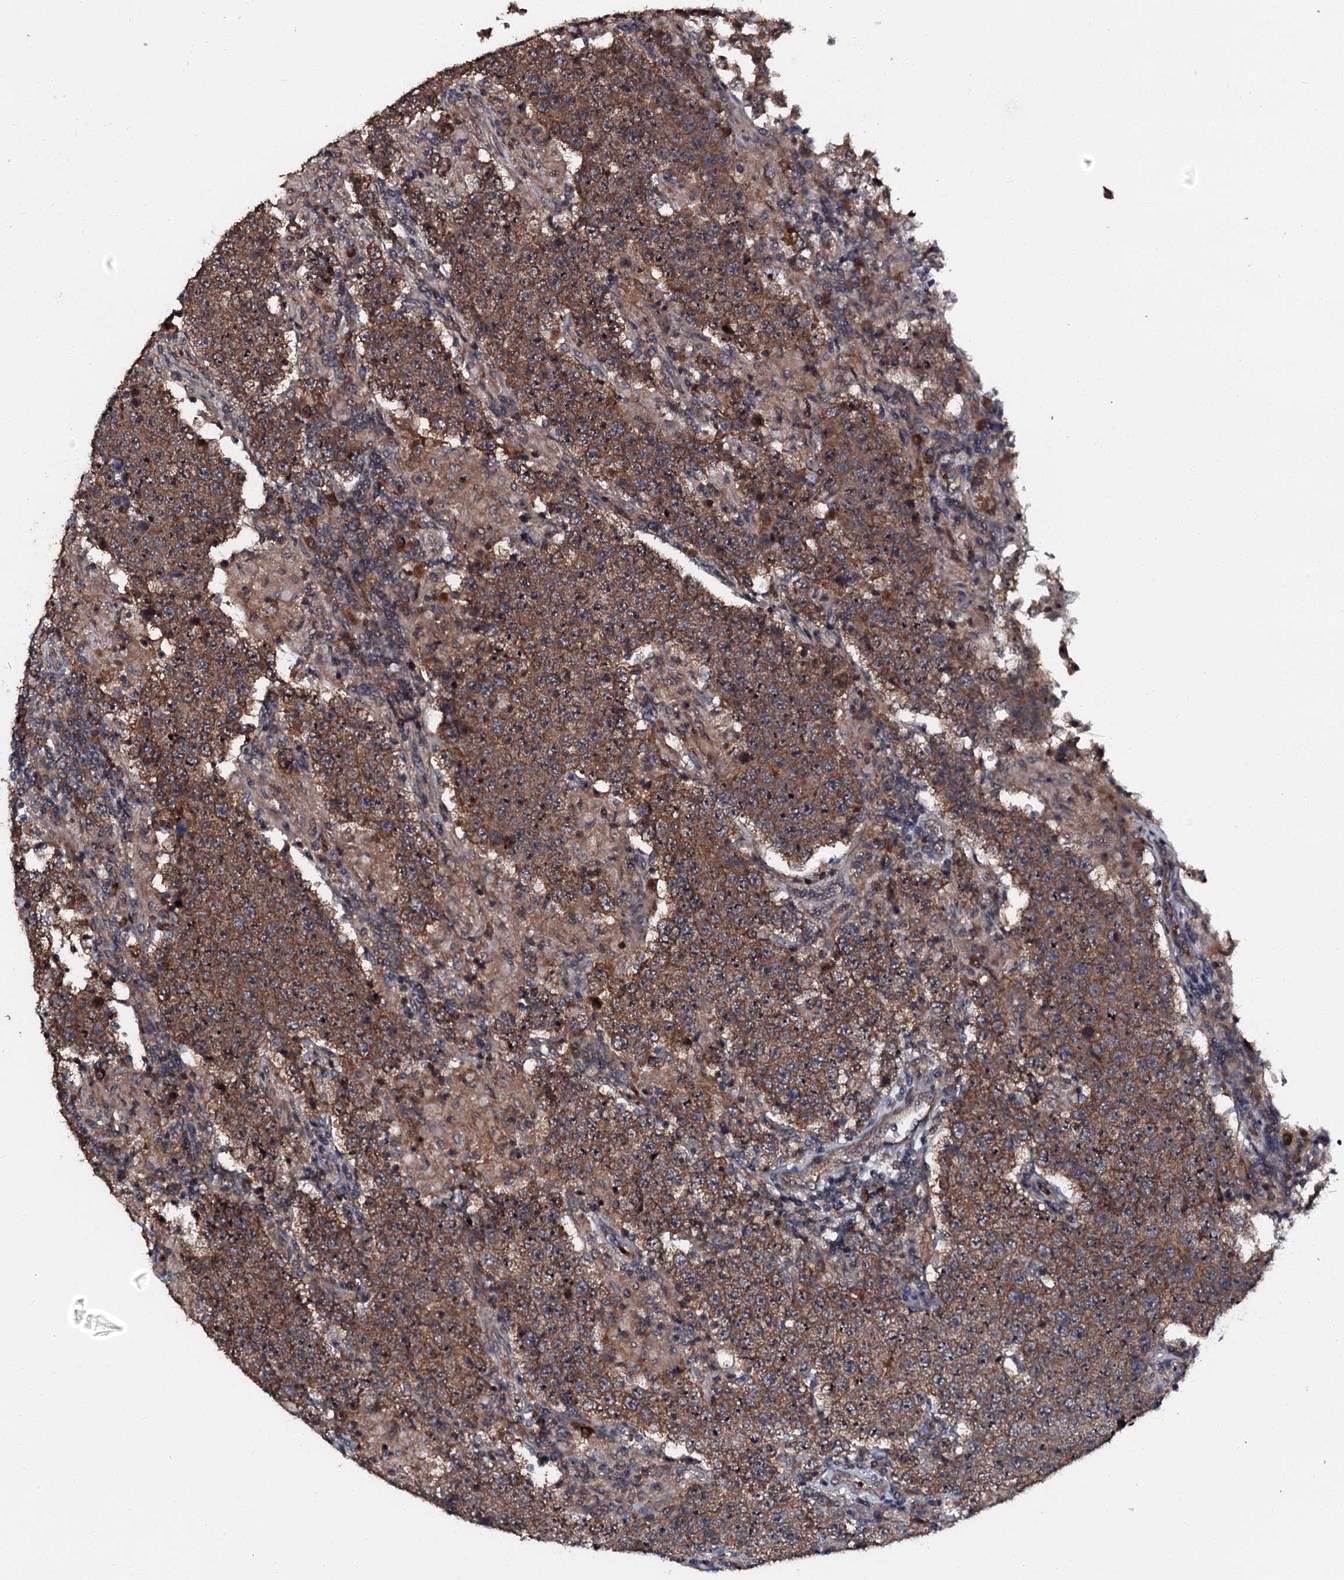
{"staining": {"intensity": "moderate", "quantity": ">75%", "location": "cytoplasmic/membranous"}, "tissue": "testis cancer", "cell_type": "Tumor cells", "image_type": "cancer", "snomed": [{"axis": "morphology", "description": "Normal tissue, NOS"}, {"axis": "morphology", "description": "Urothelial carcinoma, High grade"}, {"axis": "morphology", "description": "Seminoma, NOS"}, {"axis": "morphology", "description": "Carcinoma, Embryonal, NOS"}, {"axis": "topography", "description": "Urinary bladder"}, {"axis": "topography", "description": "Testis"}], "caption": "Brown immunohistochemical staining in human testis seminoma exhibits moderate cytoplasmic/membranous positivity in about >75% of tumor cells.", "gene": "N4BP1", "patient": {"sex": "male", "age": 41}}